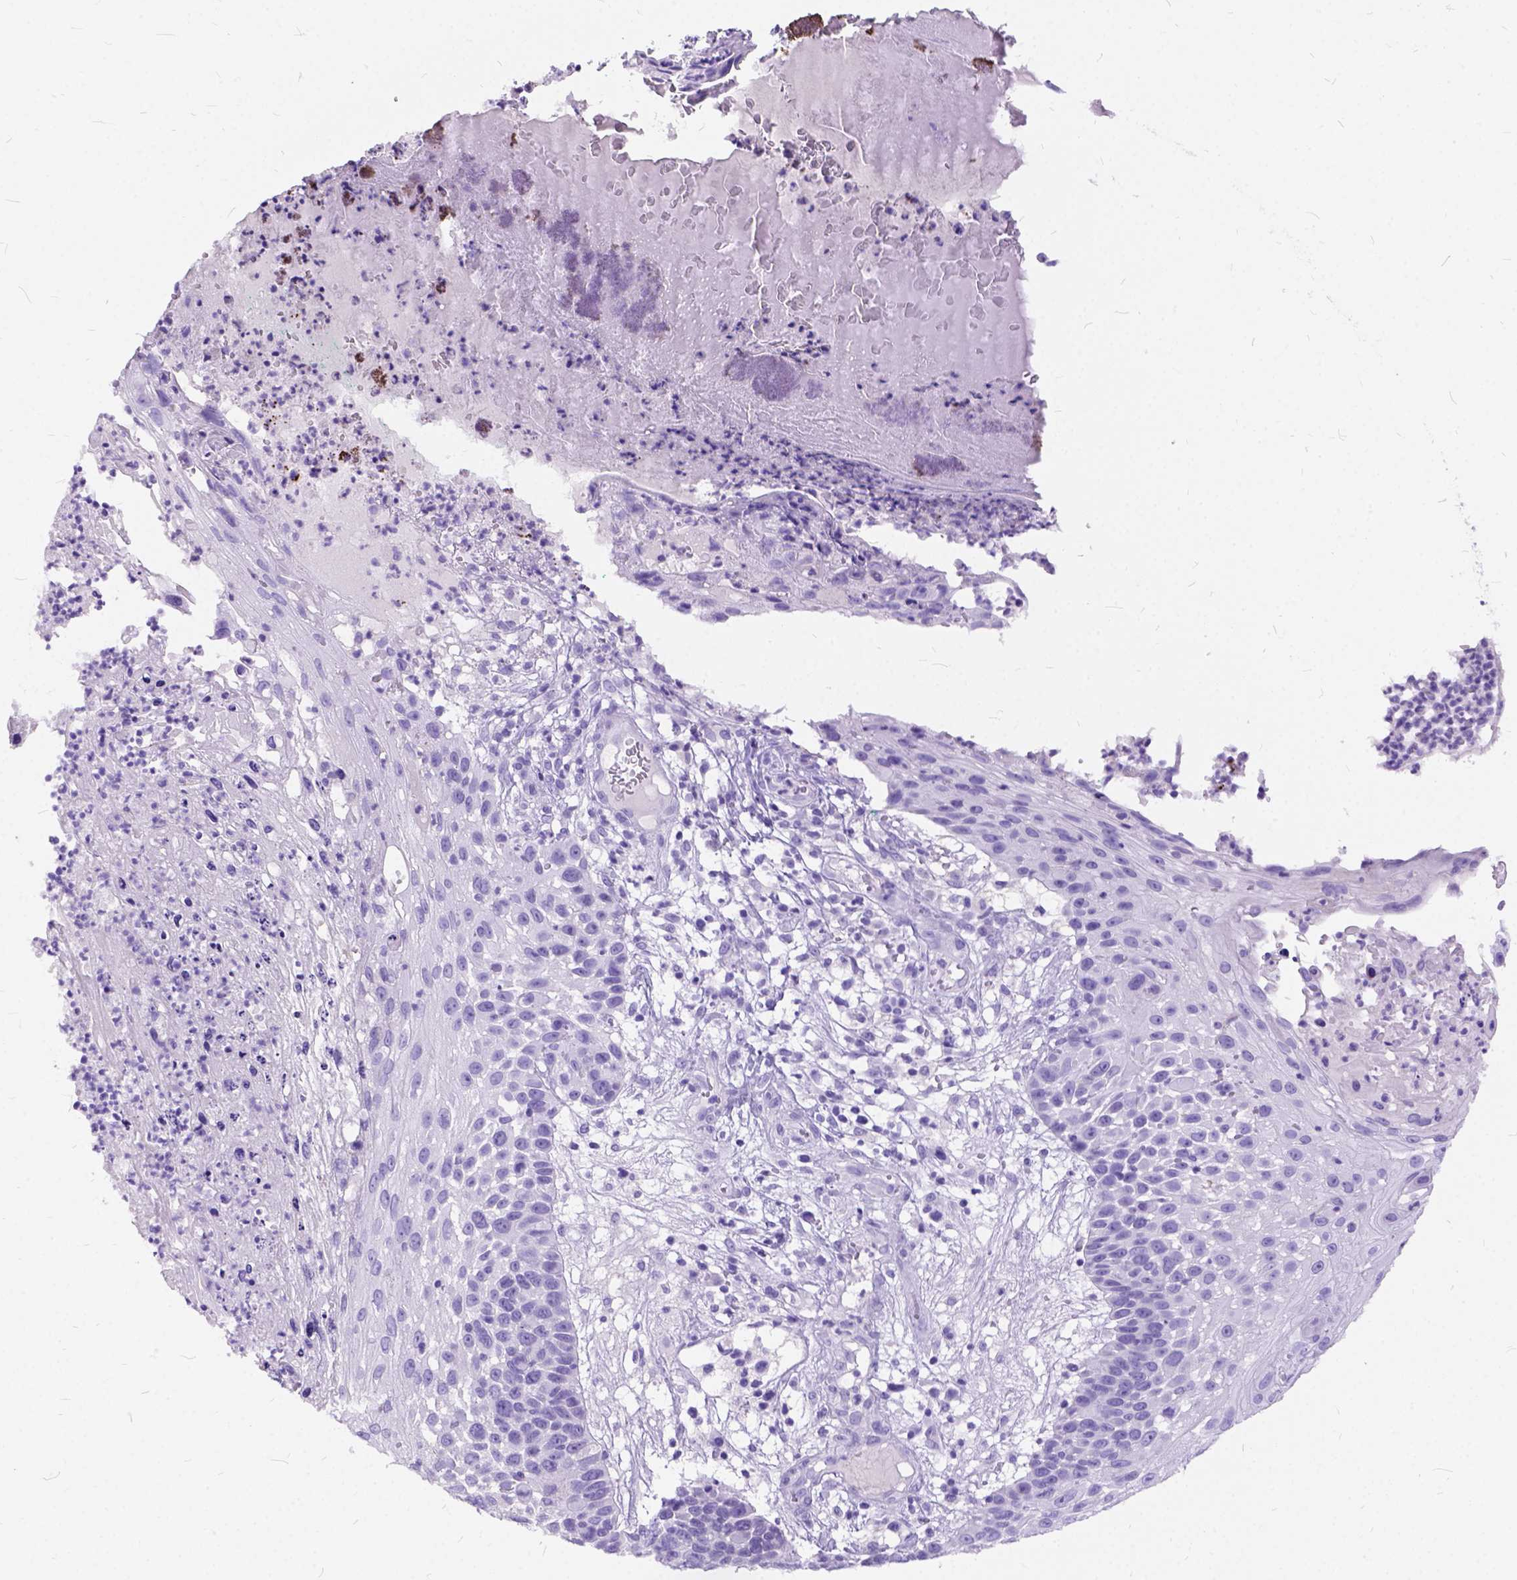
{"staining": {"intensity": "negative", "quantity": "none", "location": "none"}, "tissue": "skin cancer", "cell_type": "Tumor cells", "image_type": "cancer", "snomed": [{"axis": "morphology", "description": "Squamous cell carcinoma, NOS"}, {"axis": "topography", "description": "Skin"}], "caption": "A micrograph of human skin cancer is negative for staining in tumor cells.", "gene": "C1QTNF3", "patient": {"sex": "male", "age": 92}}